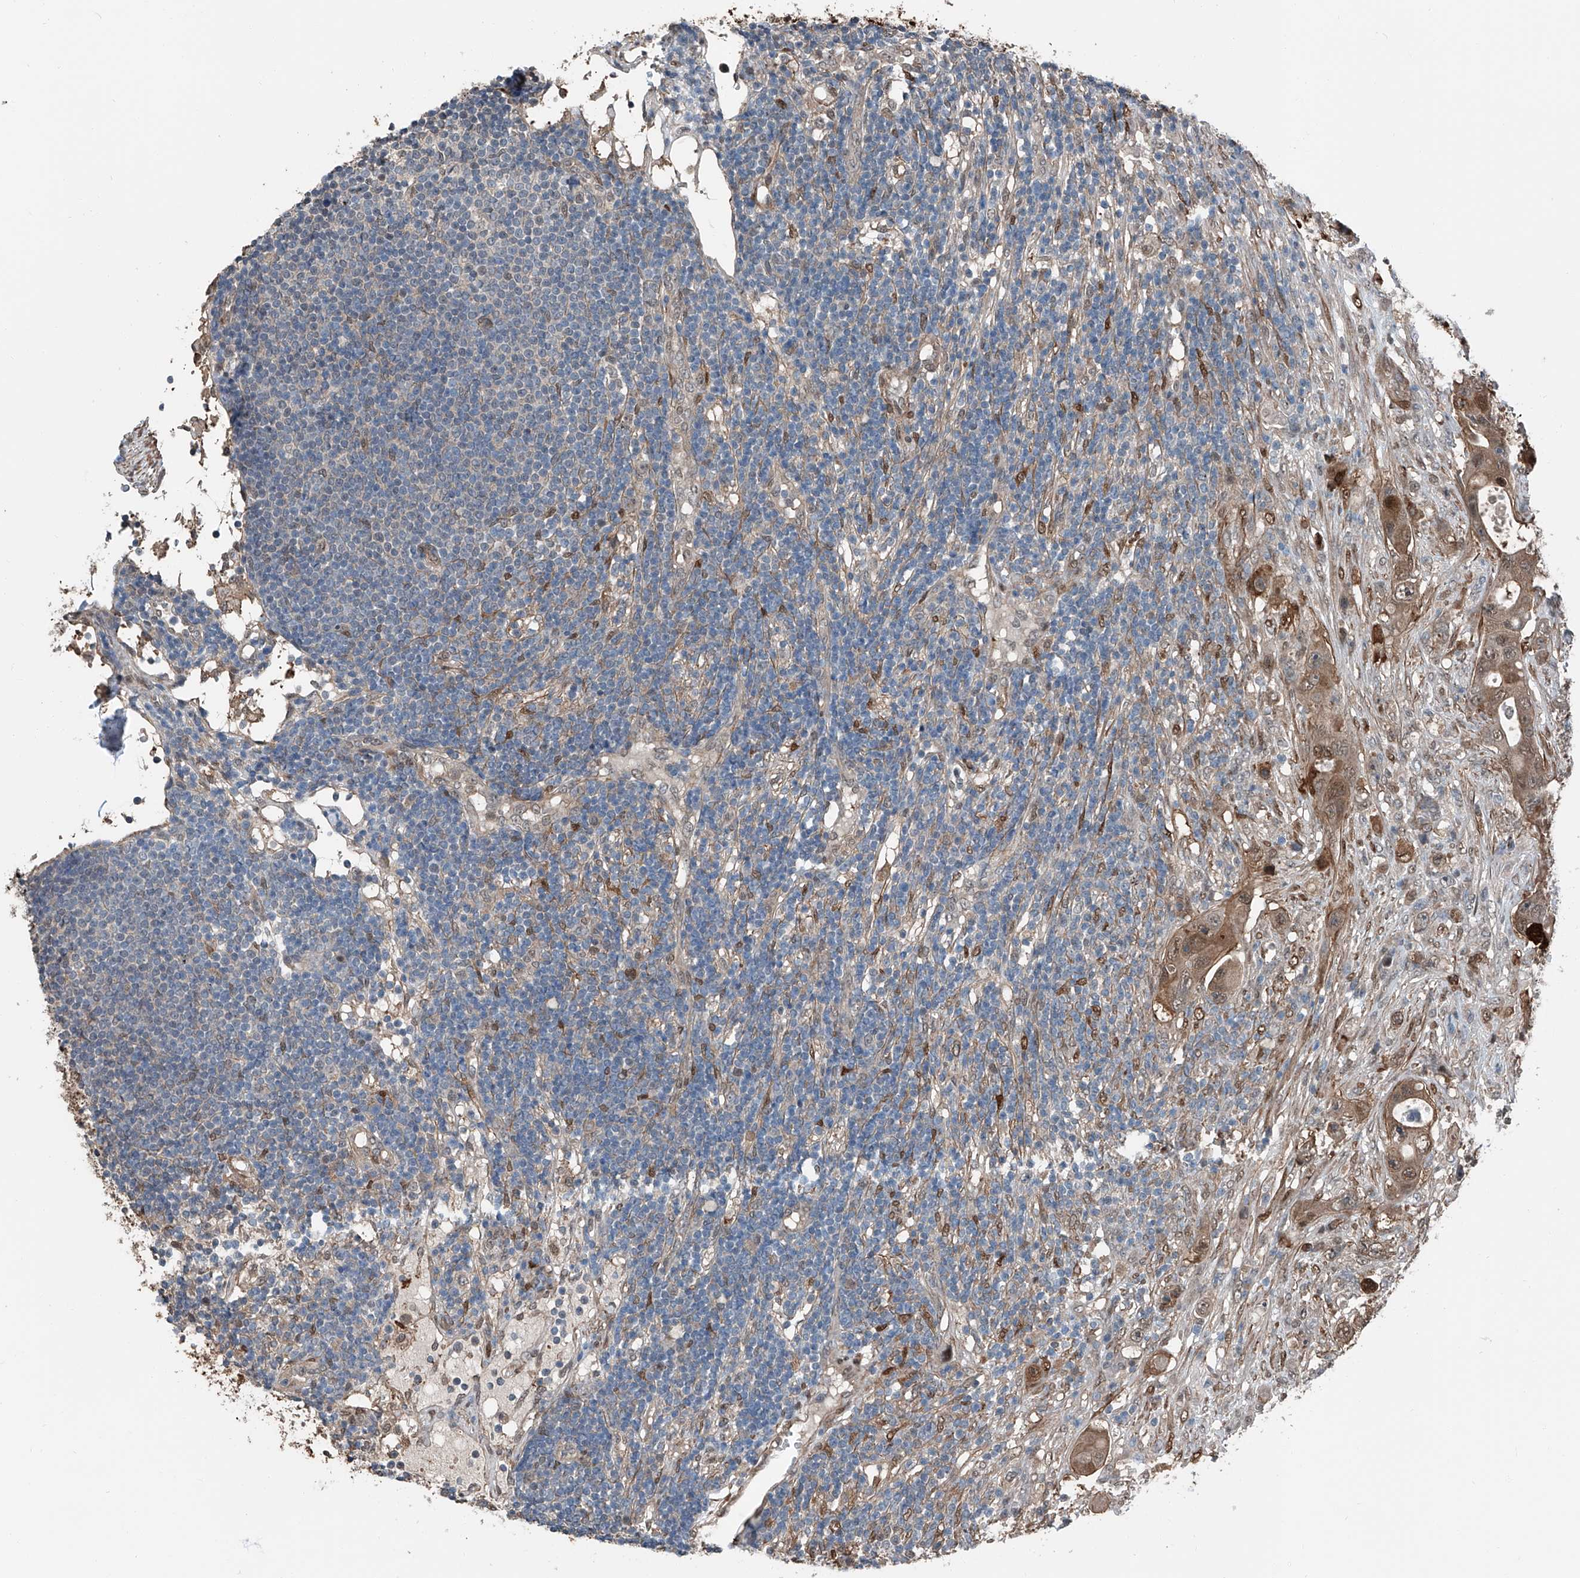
{"staining": {"intensity": "moderate", "quantity": ">75%", "location": "cytoplasmic/membranous,nuclear"}, "tissue": "colorectal cancer", "cell_type": "Tumor cells", "image_type": "cancer", "snomed": [{"axis": "morphology", "description": "Adenocarcinoma, NOS"}, {"axis": "topography", "description": "Colon"}], "caption": "Immunohistochemistry of colorectal cancer exhibits medium levels of moderate cytoplasmic/membranous and nuclear staining in approximately >75% of tumor cells.", "gene": "HSPA6", "patient": {"sex": "female", "age": 46}}